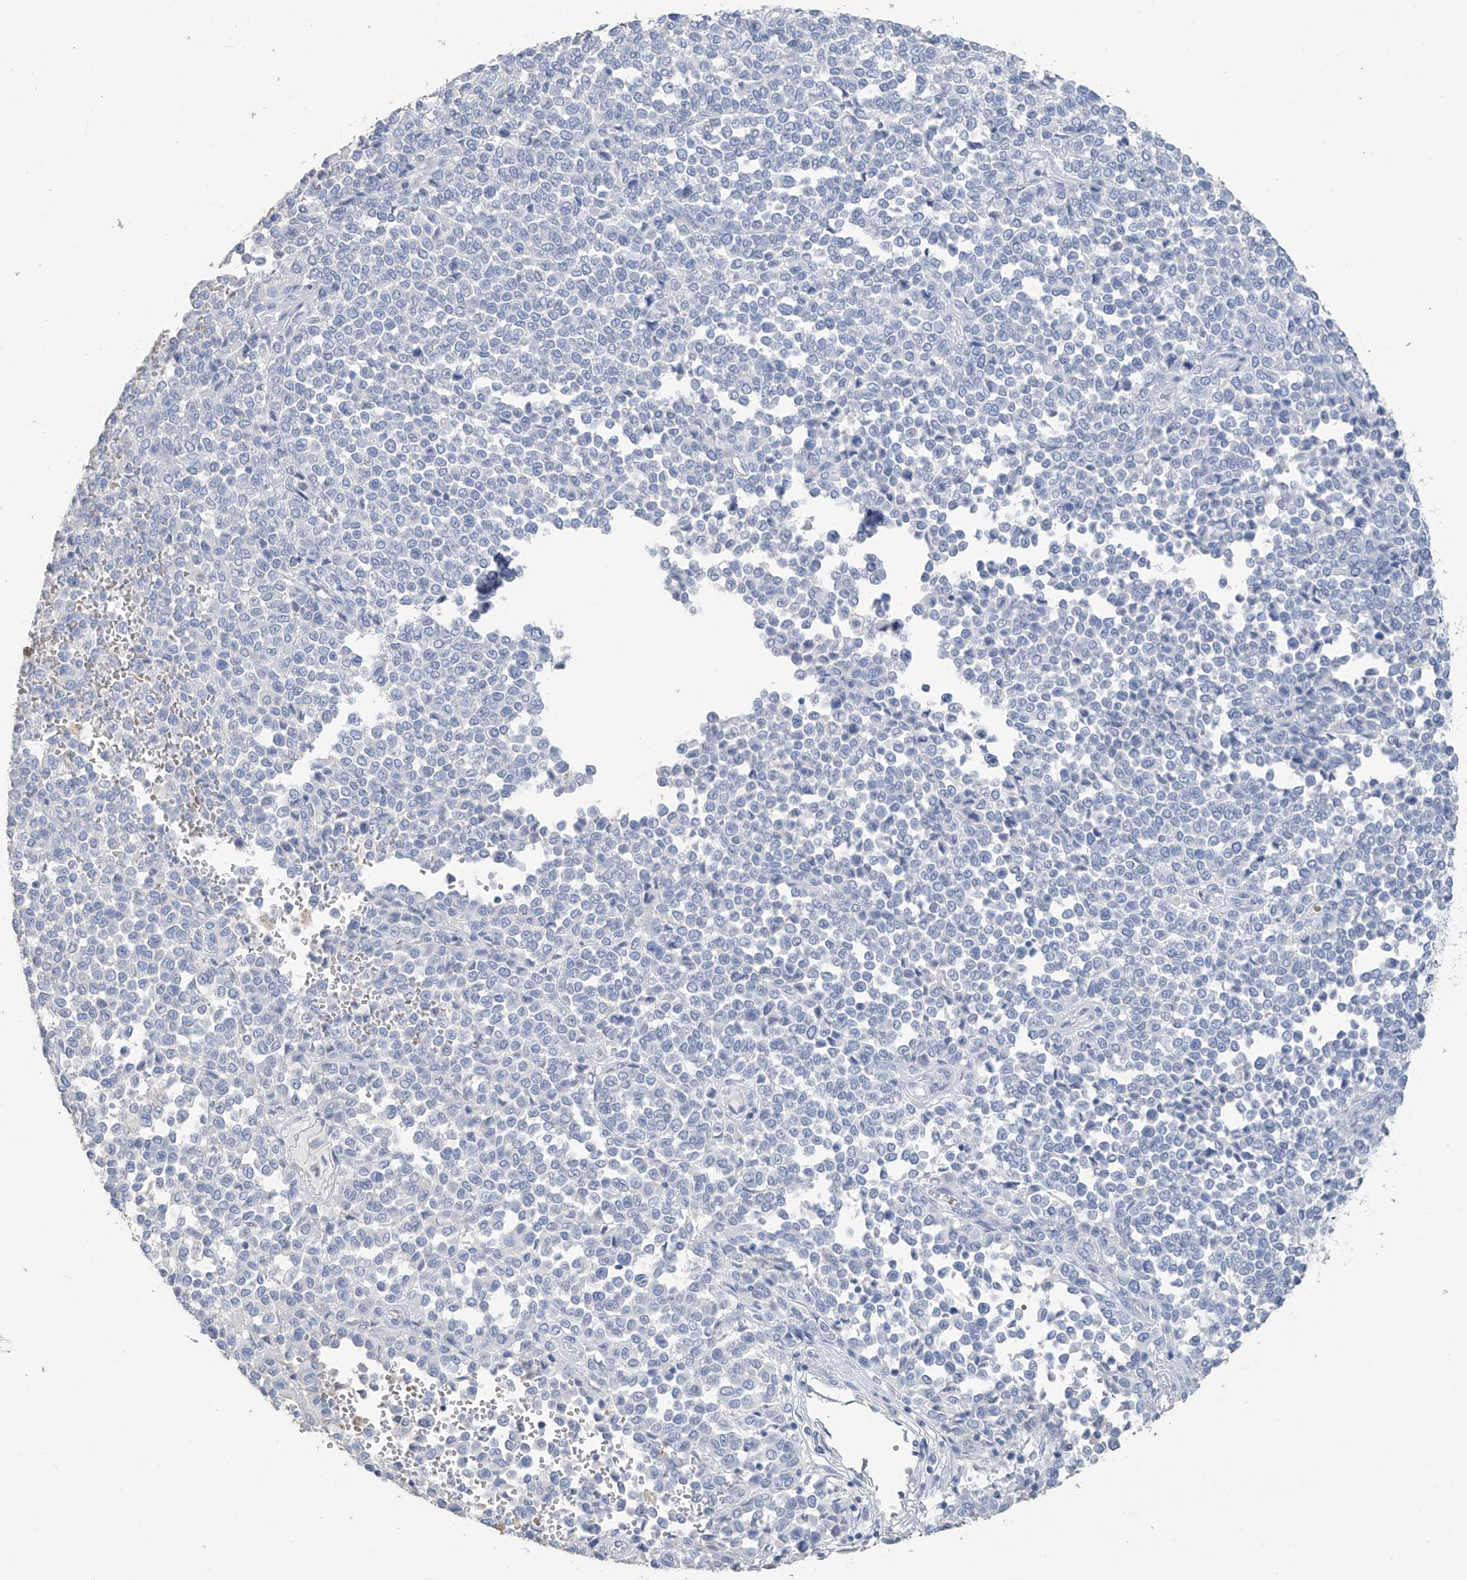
{"staining": {"intensity": "negative", "quantity": "none", "location": "none"}, "tissue": "melanoma", "cell_type": "Tumor cells", "image_type": "cancer", "snomed": [{"axis": "morphology", "description": "Malignant melanoma, Metastatic site"}, {"axis": "topography", "description": "Pancreas"}], "caption": "This histopathology image is of melanoma stained with immunohistochemistry (IHC) to label a protein in brown with the nuclei are counter-stained blue. There is no staining in tumor cells. (Stains: DAB IHC with hematoxylin counter stain, Microscopy: brightfield microscopy at high magnification).", "gene": "PAFAH1B3", "patient": {"sex": "female", "age": 30}}